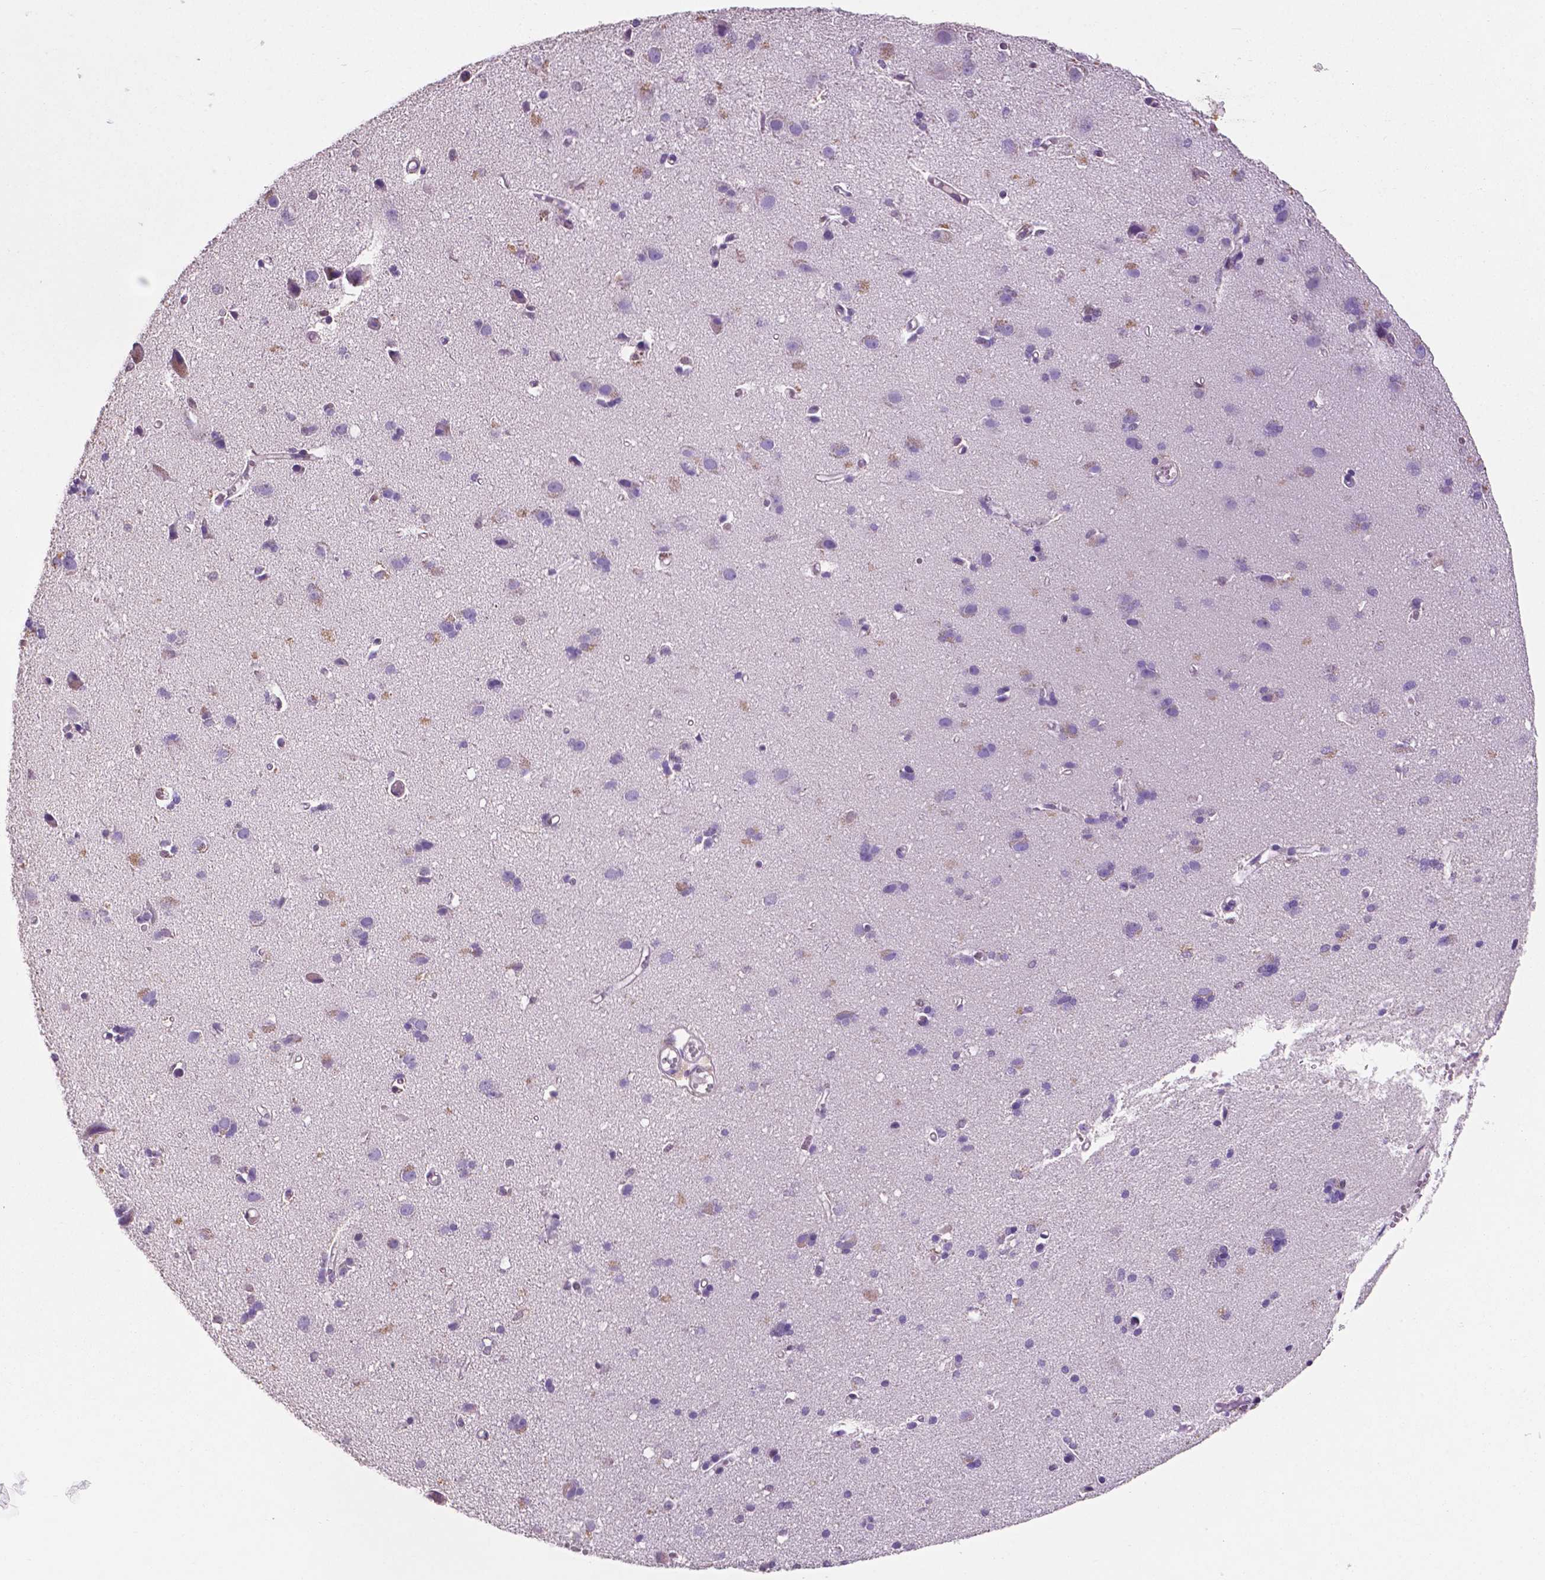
{"staining": {"intensity": "weak", "quantity": "25%-75%", "location": "cytoplasmic/membranous"}, "tissue": "cerebral cortex", "cell_type": "Endothelial cells", "image_type": "normal", "snomed": [{"axis": "morphology", "description": "Normal tissue, NOS"}, {"axis": "morphology", "description": "Glioma, malignant, High grade"}, {"axis": "topography", "description": "Cerebral cortex"}], "caption": "Immunohistochemical staining of normal human cerebral cortex exhibits low levels of weak cytoplasmic/membranous staining in approximately 25%-75% of endothelial cells.", "gene": "UBE2L6", "patient": {"sex": "male", "age": 71}}